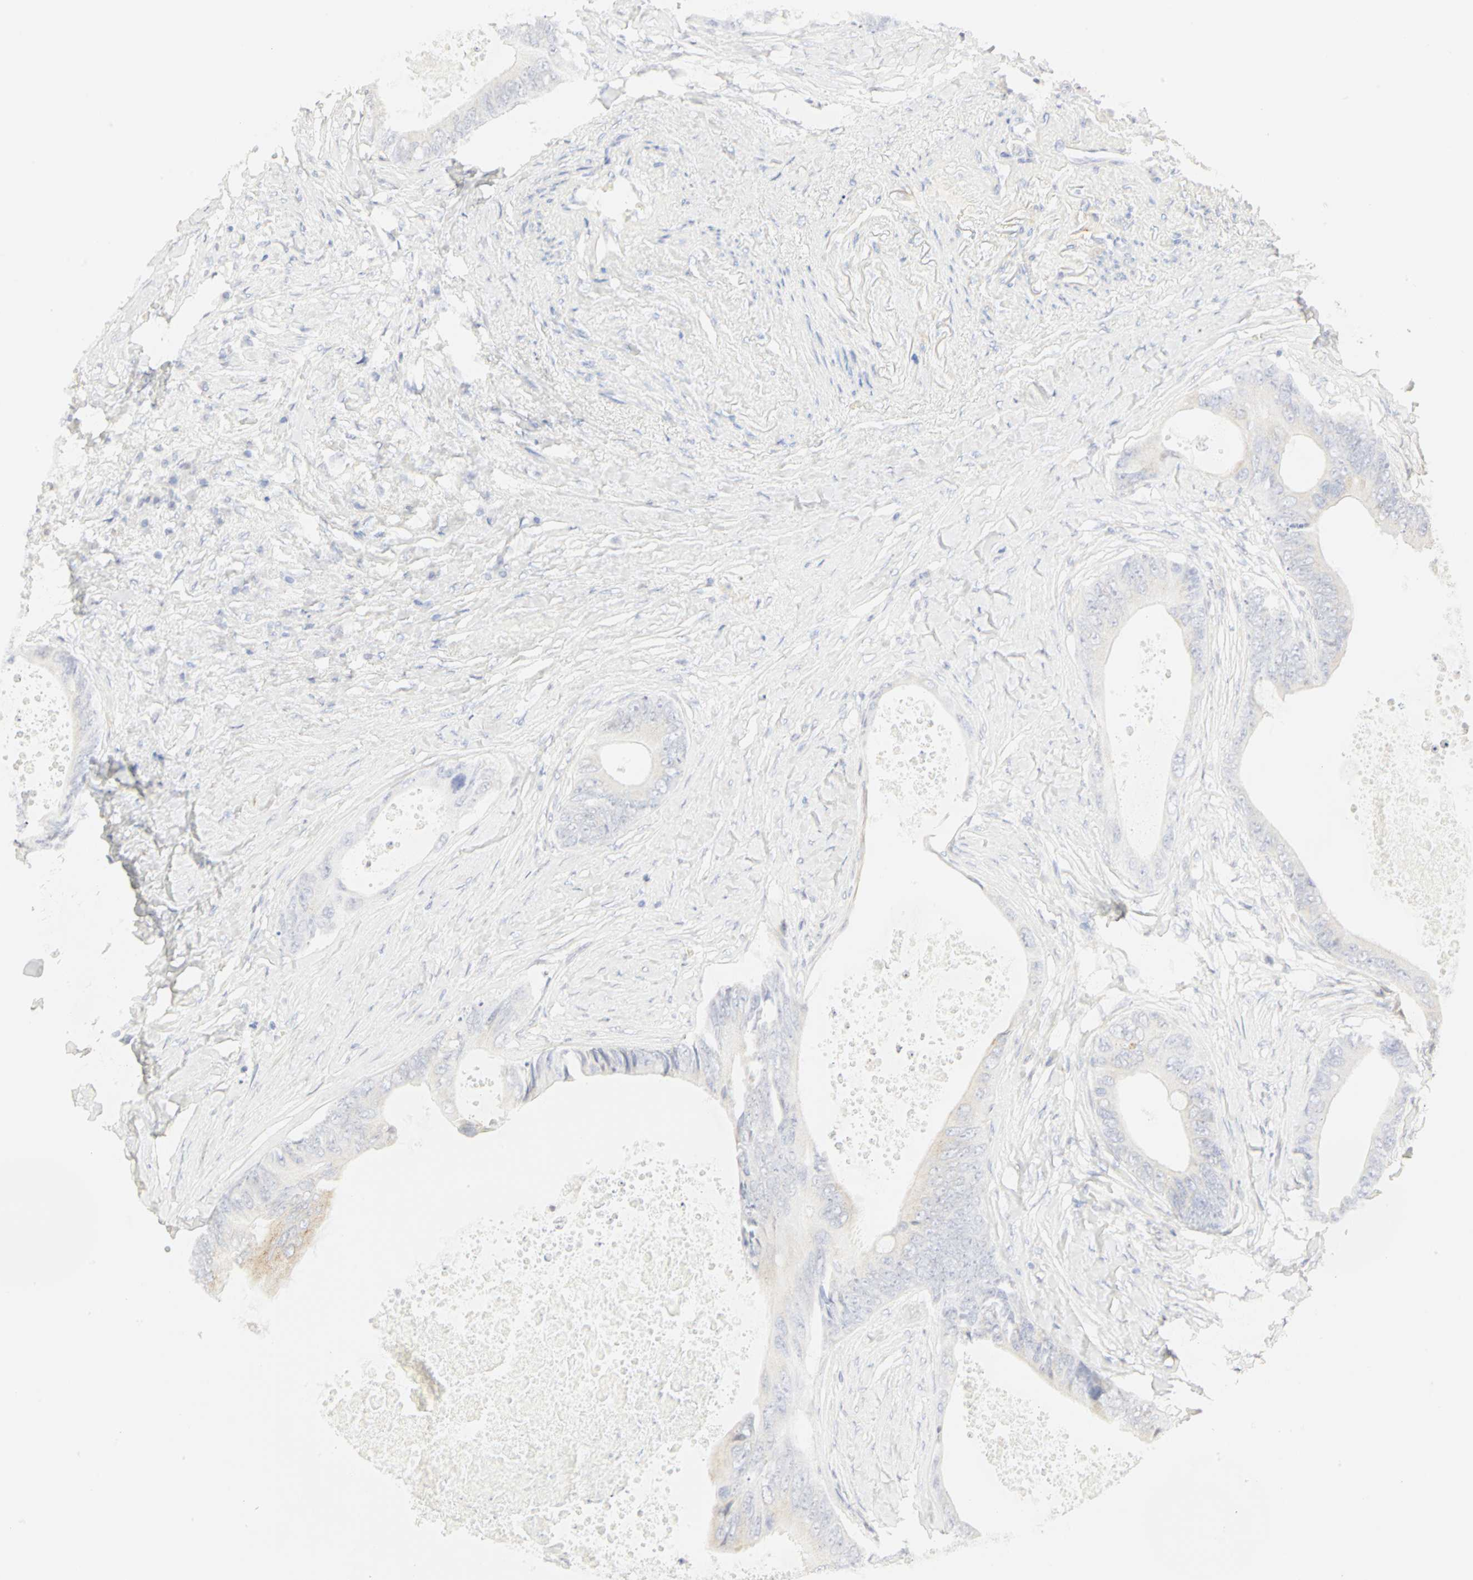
{"staining": {"intensity": "weak", "quantity": "<25%", "location": "cytoplasmic/membranous"}, "tissue": "colorectal cancer", "cell_type": "Tumor cells", "image_type": "cancer", "snomed": [{"axis": "morphology", "description": "Normal tissue, NOS"}, {"axis": "morphology", "description": "Adenocarcinoma, NOS"}, {"axis": "topography", "description": "Rectum"}, {"axis": "topography", "description": "Peripheral nerve tissue"}], "caption": "High magnification brightfield microscopy of adenocarcinoma (colorectal) stained with DAB (3,3'-diaminobenzidine) (brown) and counterstained with hematoxylin (blue): tumor cells show no significant staining. (DAB (3,3'-diaminobenzidine) IHC with hematoxylin counter stain).", "gene": "GNRH2", "patient": {"sex": "female", "age": 77}}